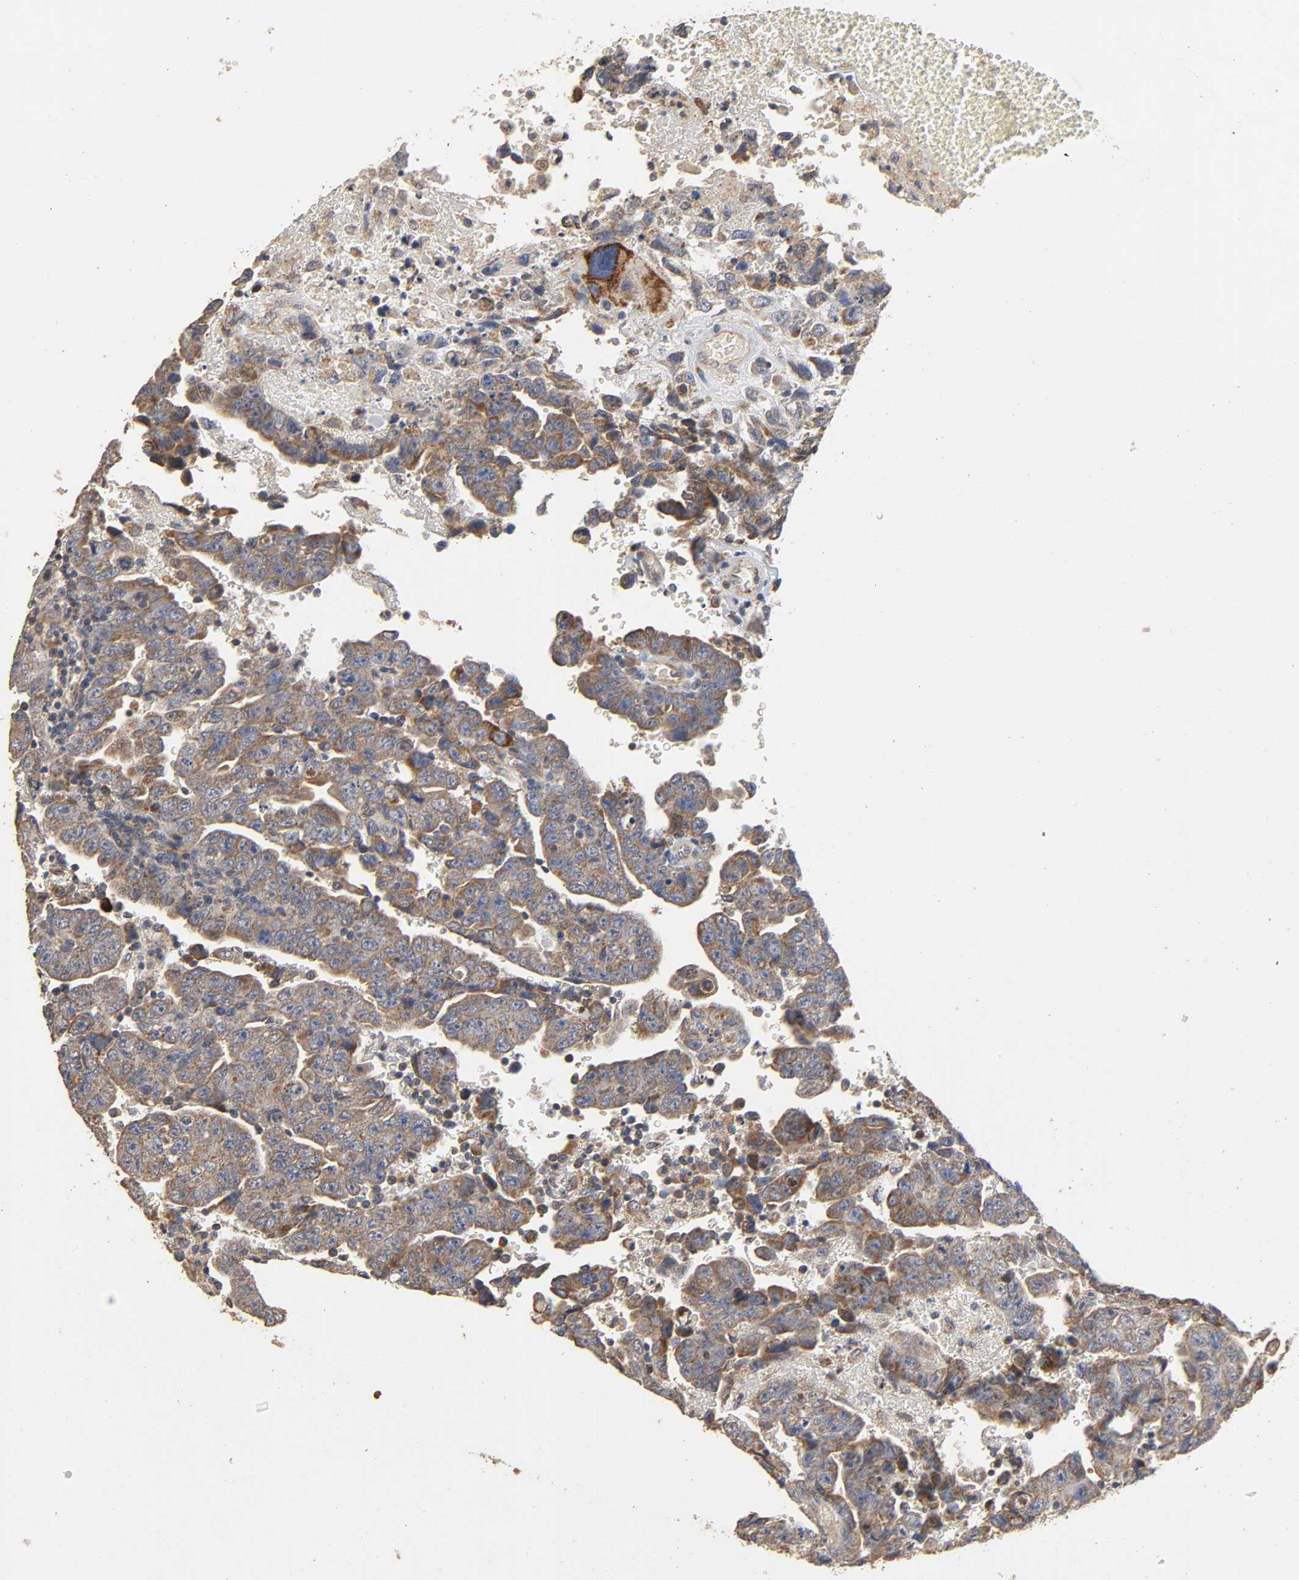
{"staining": {"intensity": "weak", "quantity": ">75%", "location": "cytoplasmic/membranous"}, "tissue": "testis cancer", "cell_type": "Tumor cells", "image_type": "cancer", "snomed": [{"axis": "morphology", "description": "Carcinoma, Embryonal, NOS"}, {"axis": "topography", "description": "Testis"}], "caption": "Embryonal carcinoma (testis) stained with DAB (3,3'-diaminobenzidine) immunohistochemistry (IHC) exhibits low levels of weak cytoplasmic/membranous staining in about >75% of tumor cells. The staining was performed using DAB (3,3'-diaminobenzidine) to visualize the protein expression in brown, while the nuclei were stained in blue with hematoxylin (Magnification: 20x).", "gene": "NDUFS3", "patient": {"sex": "male", "age": 28}}